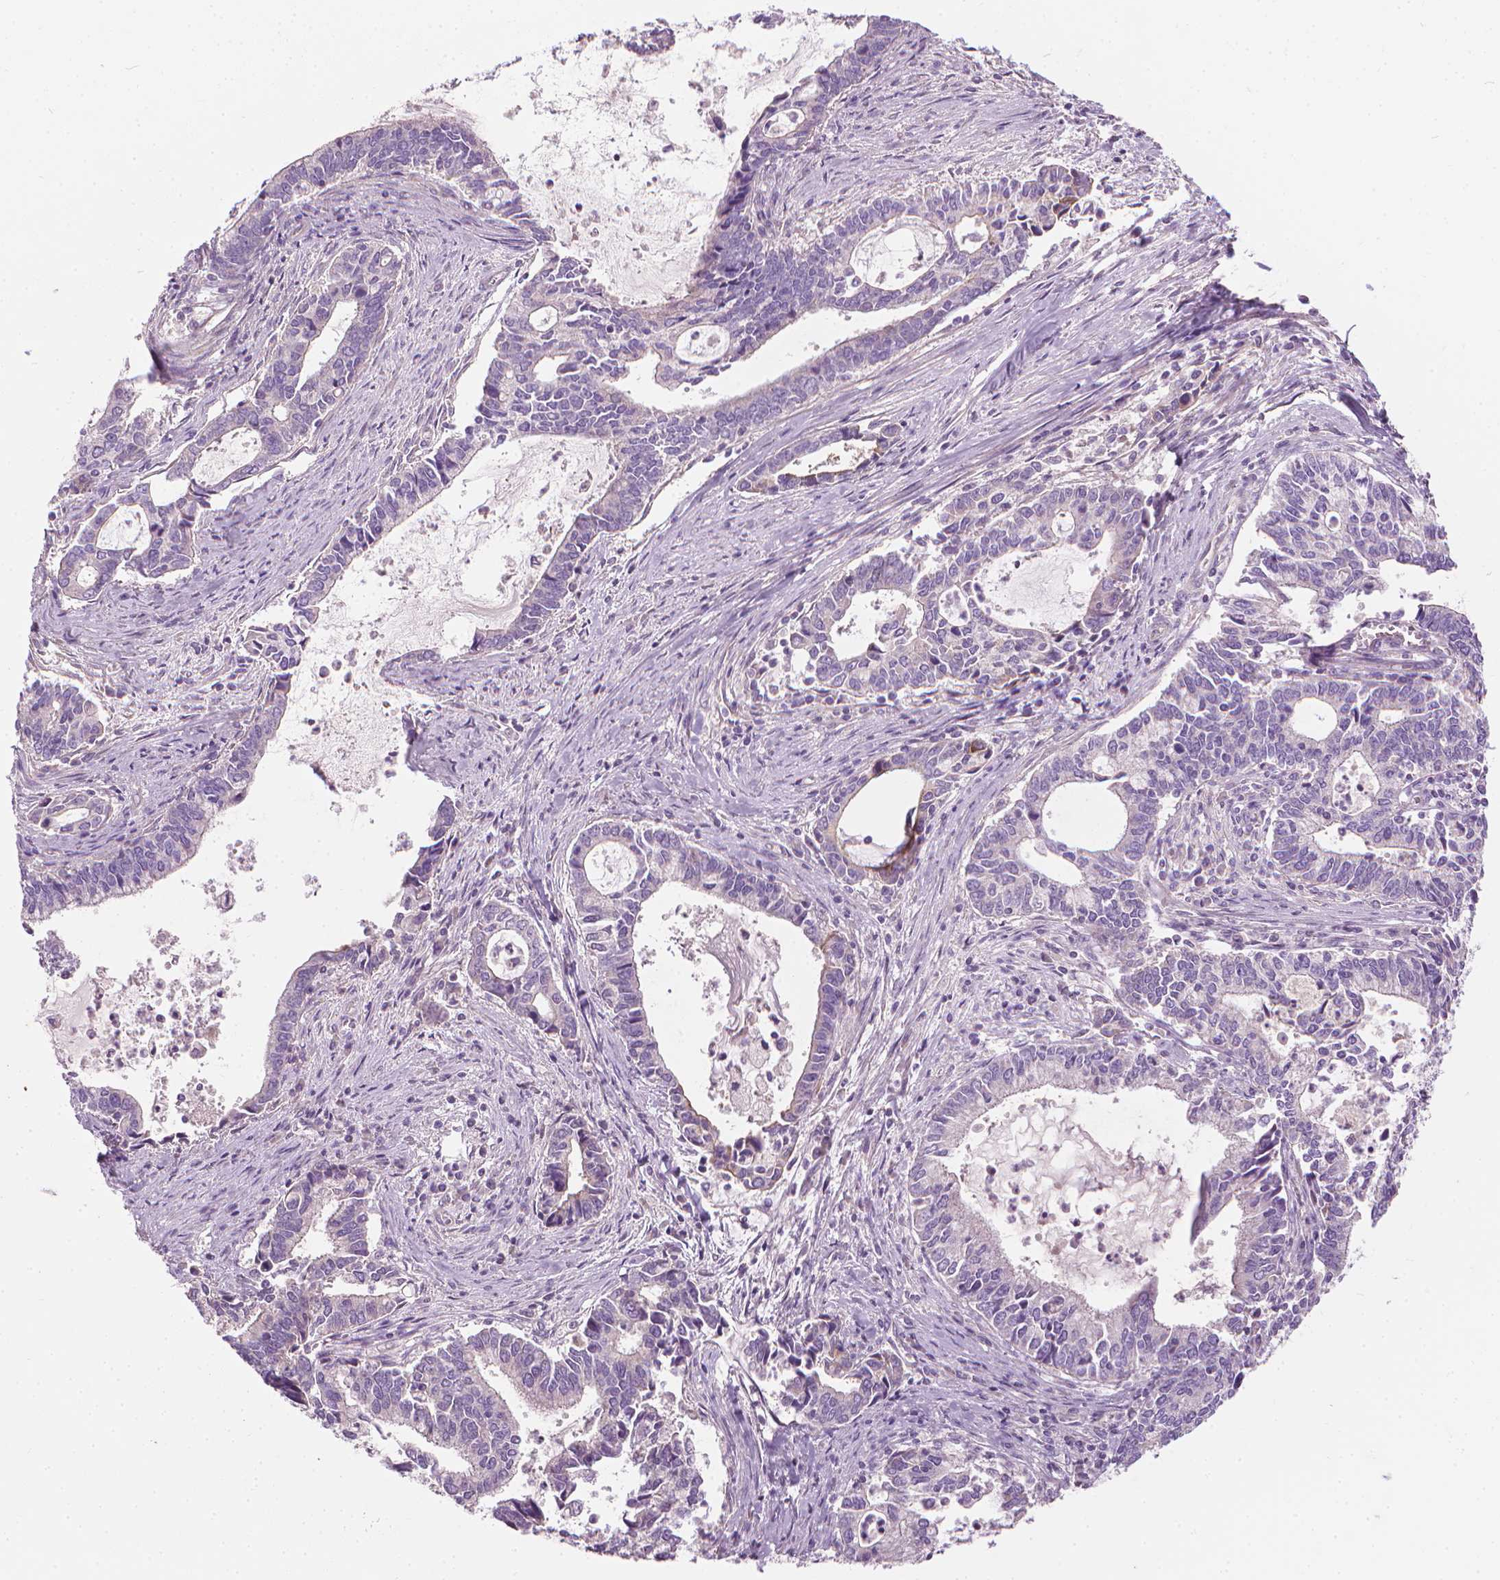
{"staining": {"intensity": "negative", "quantity": "none", "location": "none"}, "tissue": "cervical cancer", "cell_type": "Tumor cells", "image_type": "cancer", "snomed": [{"axis": "morphology", "description": "Adenocarcinoma, NOS"}, {"axis": "topography", "description": "Cervix"}], "caption": "Protein analysis of cervical cancer (adenocarcinoma) shows no significant expression in tumor cells. (IHC, brightfield microscopy, high magnification).", "gene": "RIIAD1", "patient": {"sex": "female", "age": 42}}